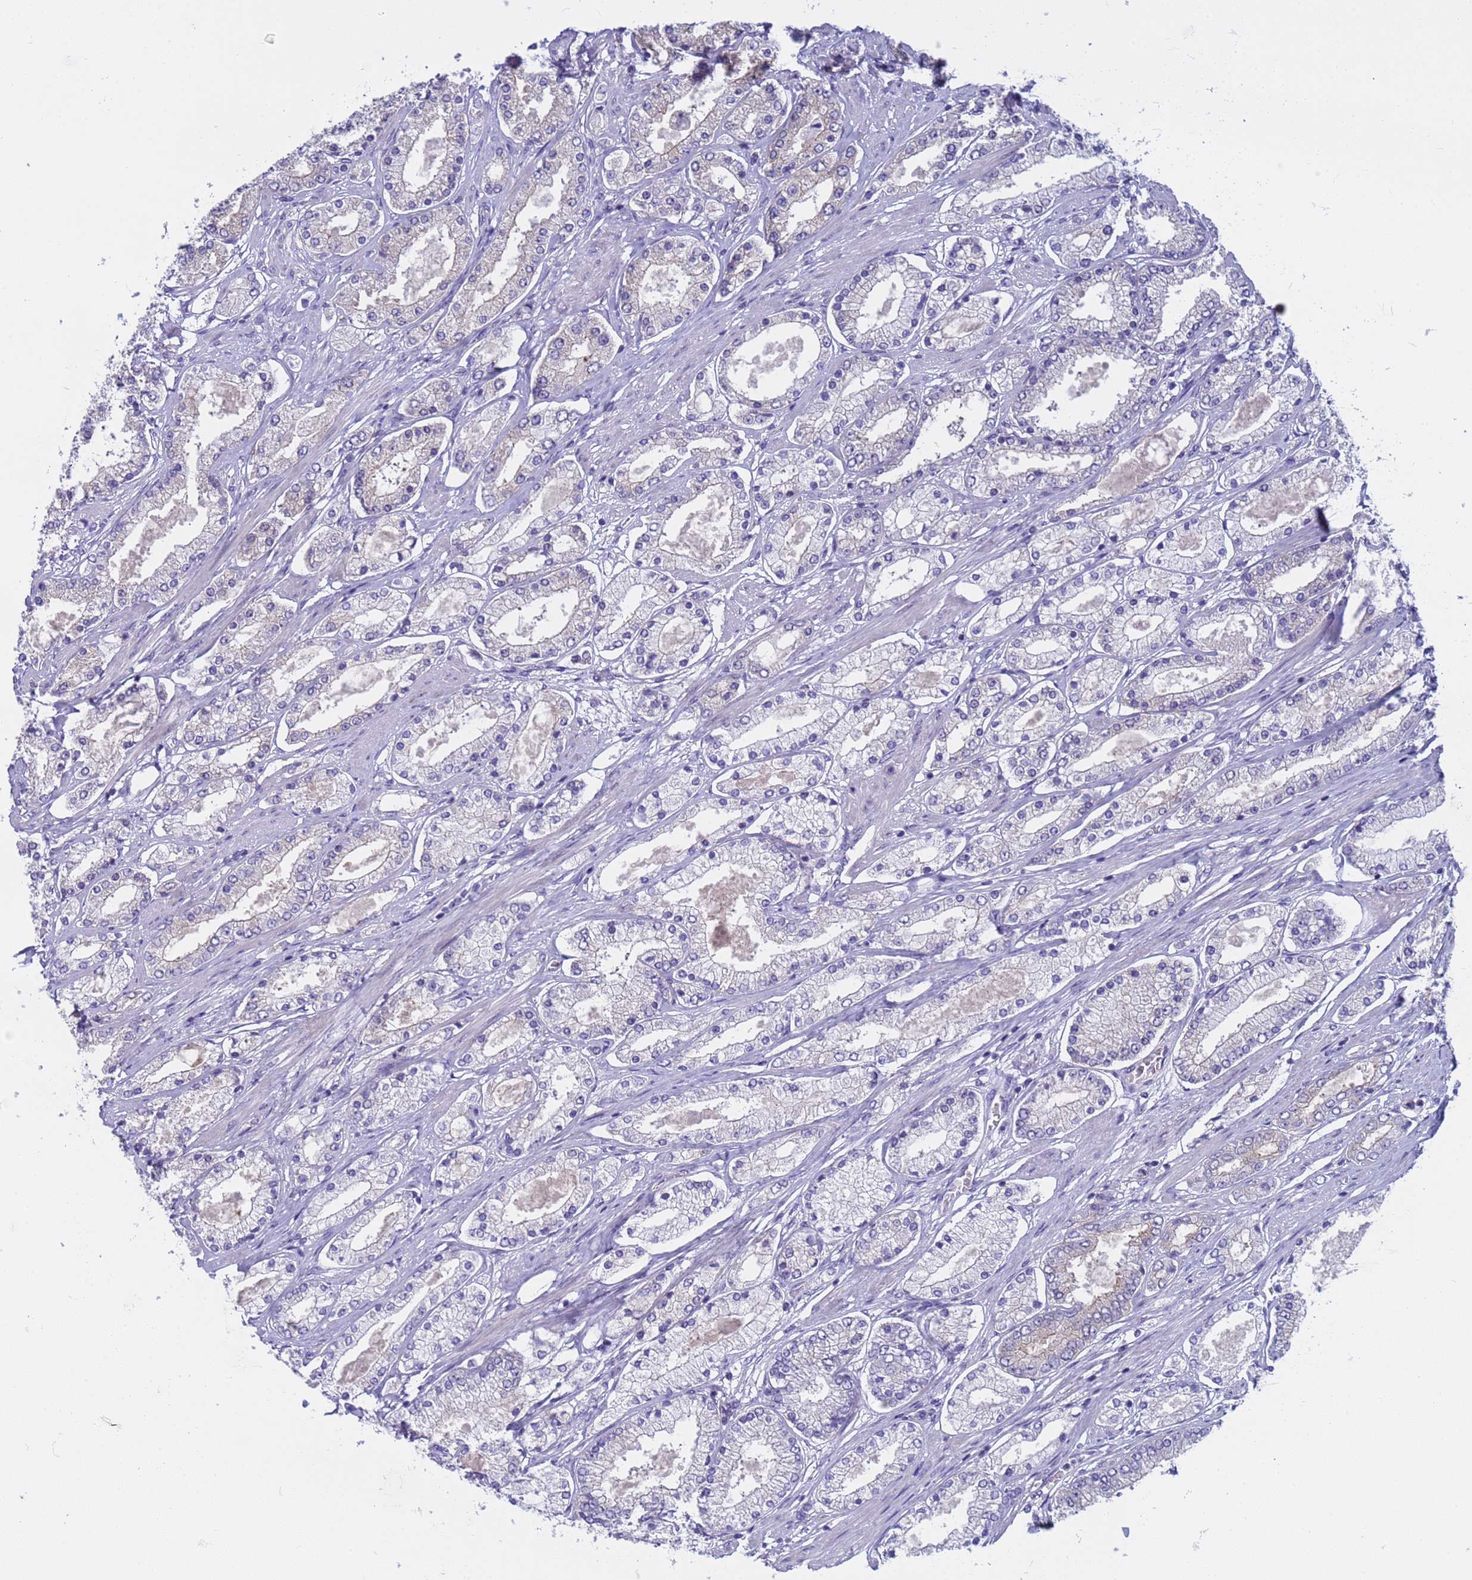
{"staining": {"intensity": "negative", "quantity": "none", "location": "none"}, "tissue": "prostate cancer", "cell_type": "Tumor cells", "image_type": "cancer", "snomed": [{"axis": "morphology", "description": "Adenocarcinoma, High grade"}, {"axis": "topography", "description": "Prostate"}], "caption": "Protein analysis of high-grade adenocarcinoma (prostate) exhibits no significant expression in tumor cells. The staining was performed using DAB (3,3'-diaminobenzidine) to visualize the protein expression in brown, while the nuclei were stained in blue with hematoxylin (Magnification: 20x).", "gene": "CAPN7", "patient": {"sex": "male", "age": 69}}